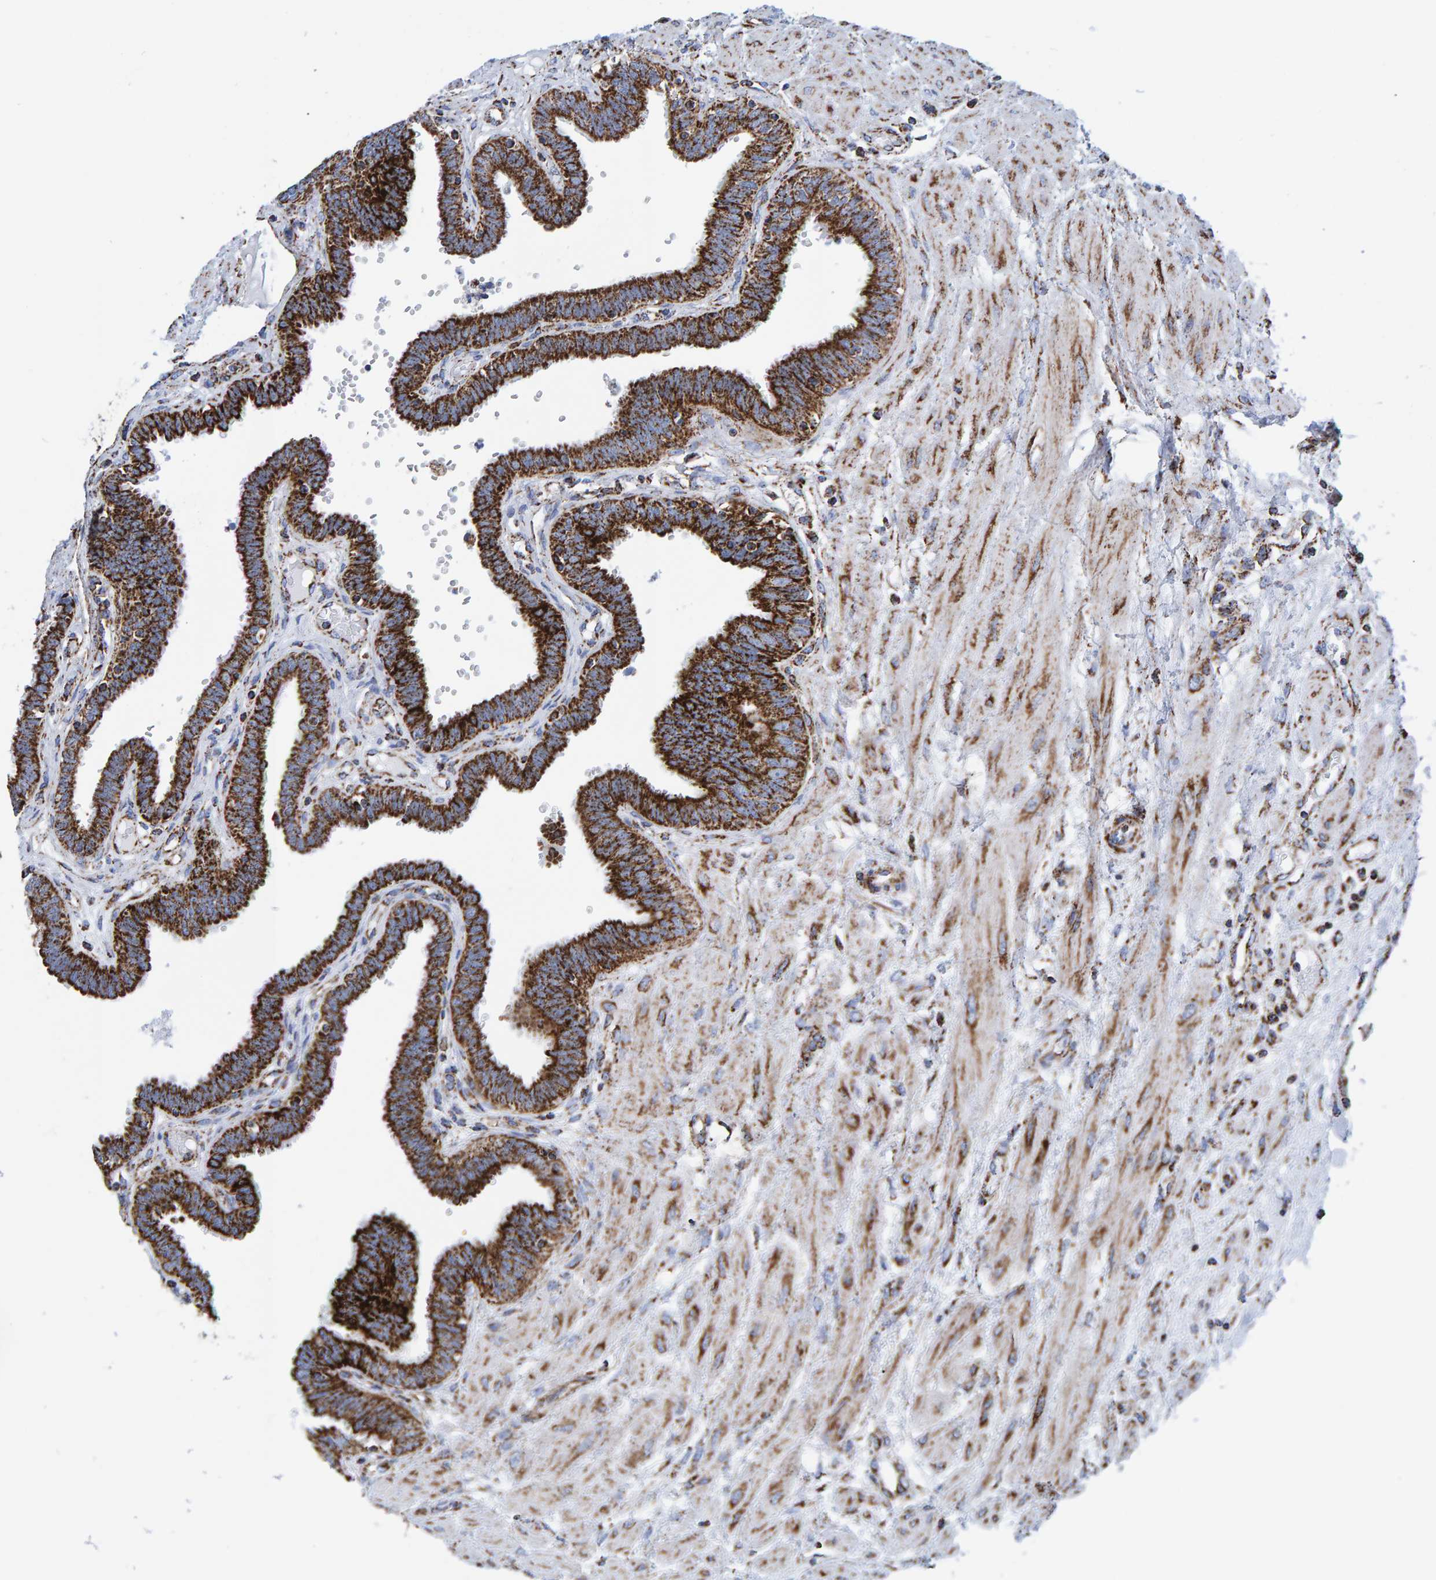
{"staining": {"intensity": "strong", "quantity": ">75%", "location": "cytoplasmic/membranous"}, "tissue": "fallopian tube", "cell_type": "Glandular cells", "image_type": "normal", "snomed": [{"axis": "morphology", "description": "Normal tissue, NOS"}, {"axis": "topography", "description": "Fallopian tube"}], "caption": "Immunohistochemistry of normal human fallopian tube displays high levels of strong cytoplasmic/membranous positivity in about >75% of glandular cells.", "gene": "ENSG00000262660", "patient": {"sex": "female", "age": 32}}